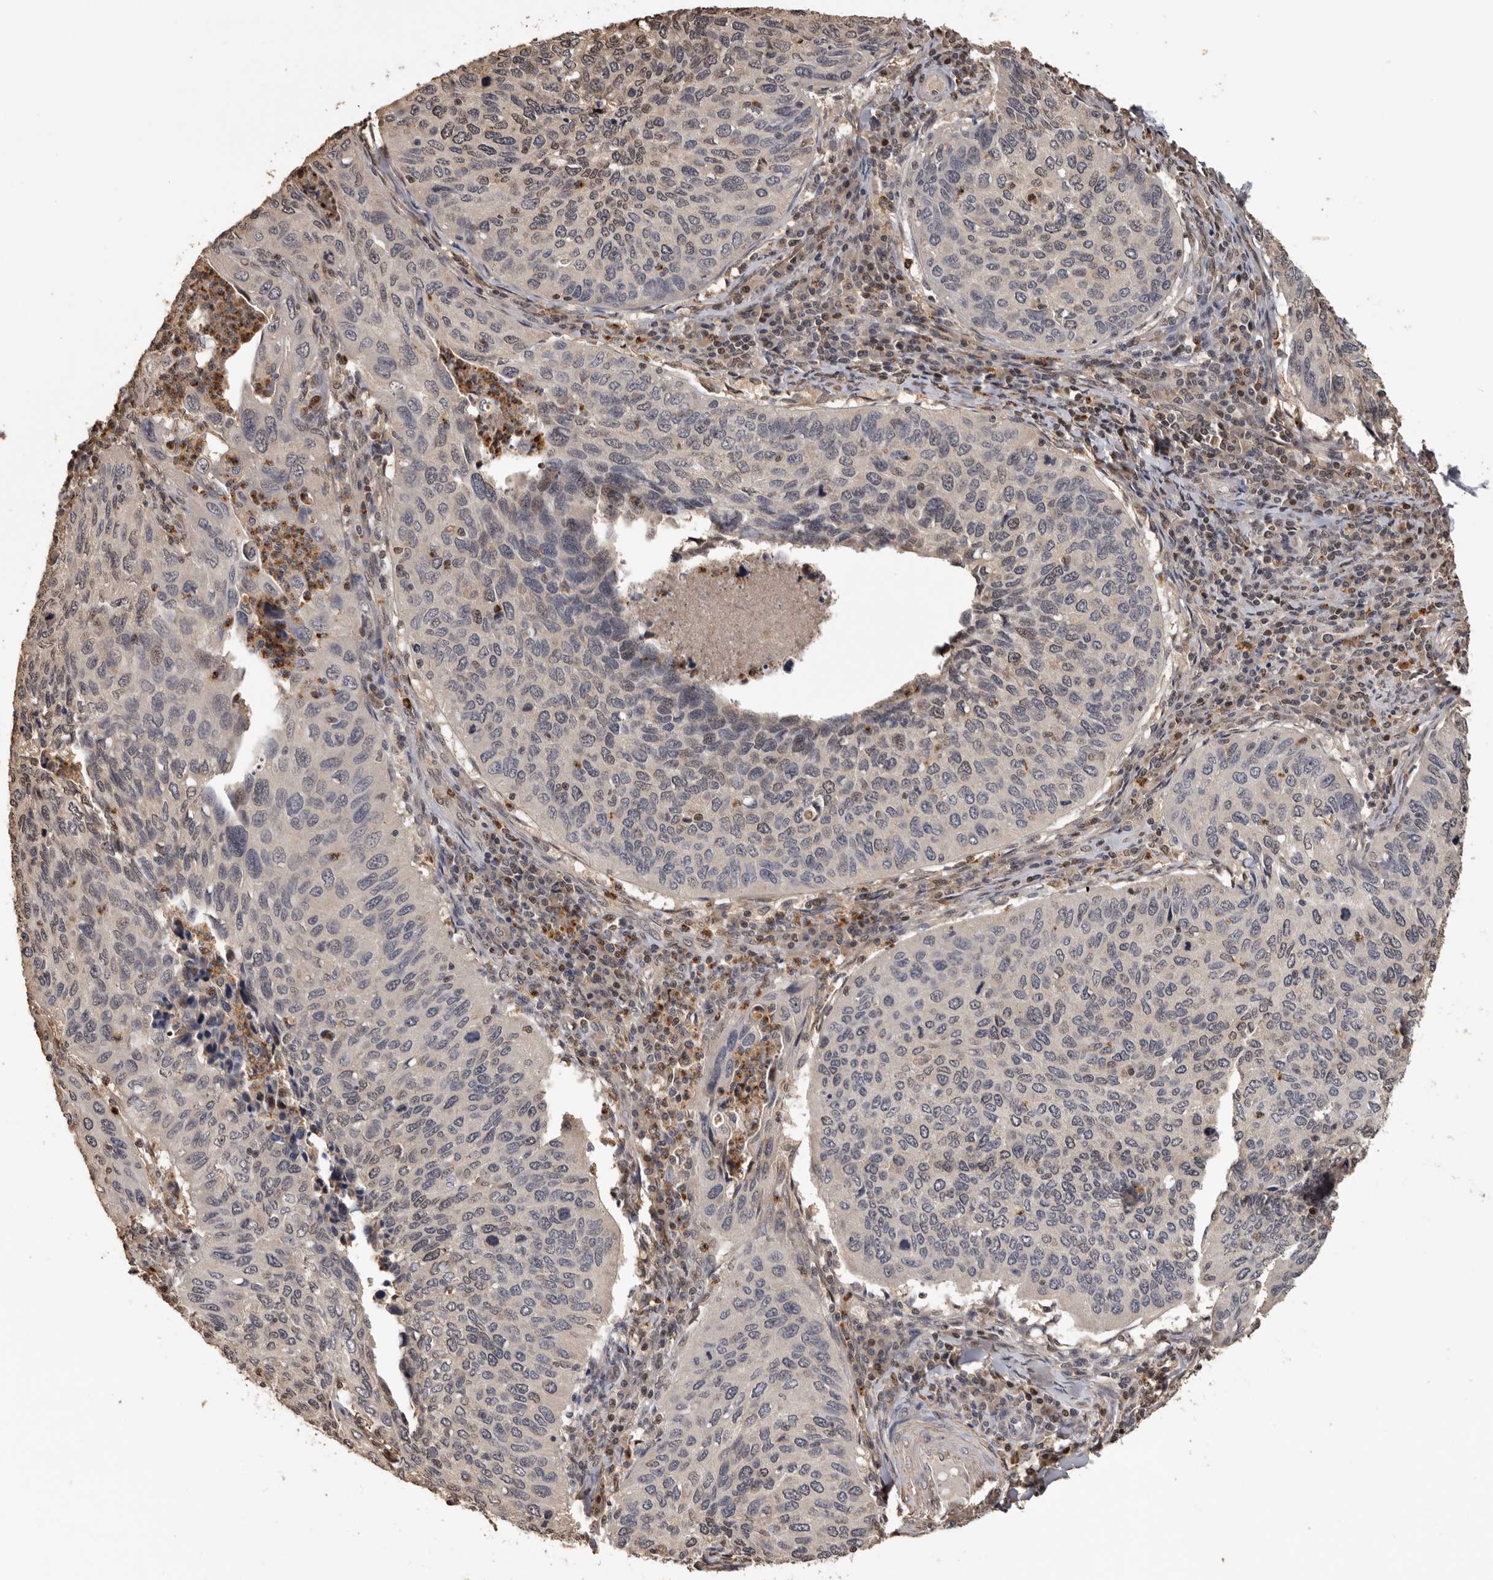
{"staining": {"intensity": "weak", "quantity": "<25%", "location": "nuclear"}, "tissue": "cervical cancer", "cell_type": "Tumor cells", "image_type": "cancer", "snomed": [{"axis": "morphology", "description": "Squamous cell carcinoma, NOS"}, {"axis": "topography", "description": "Cervix"}], "caption": "A histopathology image of cervical cancer (squamous cell carcinoma) stained for a protein displays no brown staining in tumor cells.", "gene": "KIF2B", "patient": {"sex": "female", "age": 38}}